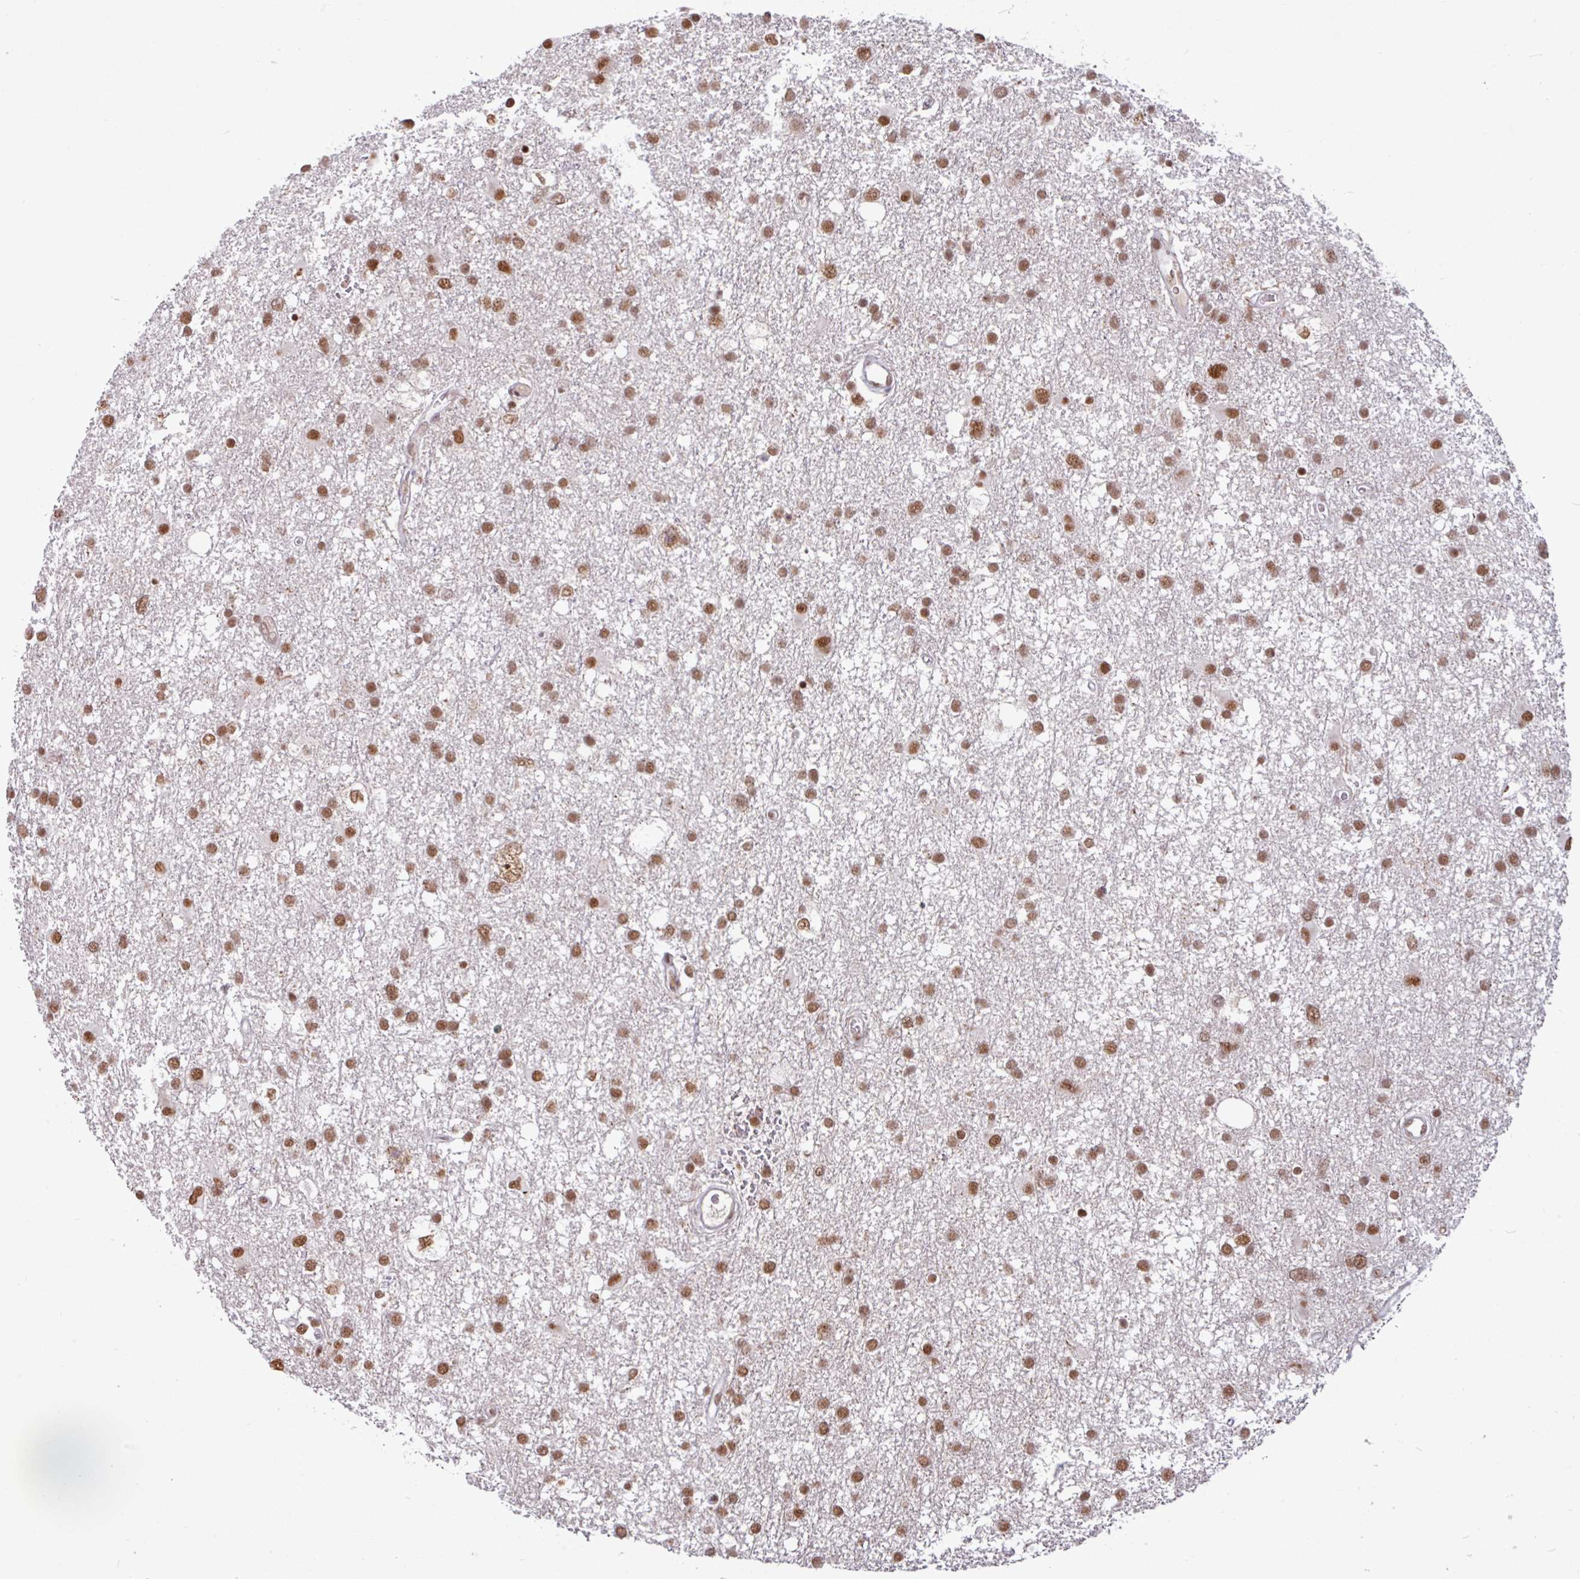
{"staining": {"intensity": "moderate", "quantity": ">75%", "location": "nuclear"}, "tissue": "glioma", "cell_type": "Tumor cells", "image_type": "cancer", "snomed": [{"axis": "morphology", "description": "Glioma, malignant, High grade"}, {"axis": "topography", "description": "Brain"}], "caption": "Malignant glioma (high-grade) was stained to show a protein in brown. There is medium levels of moderate nuclear expression in about >75% of tumor cells. (DAB IHC with brightfield microscopy, high magnification).", "gene": "TDG", "patient": {"sex": "male", "age": 61}}